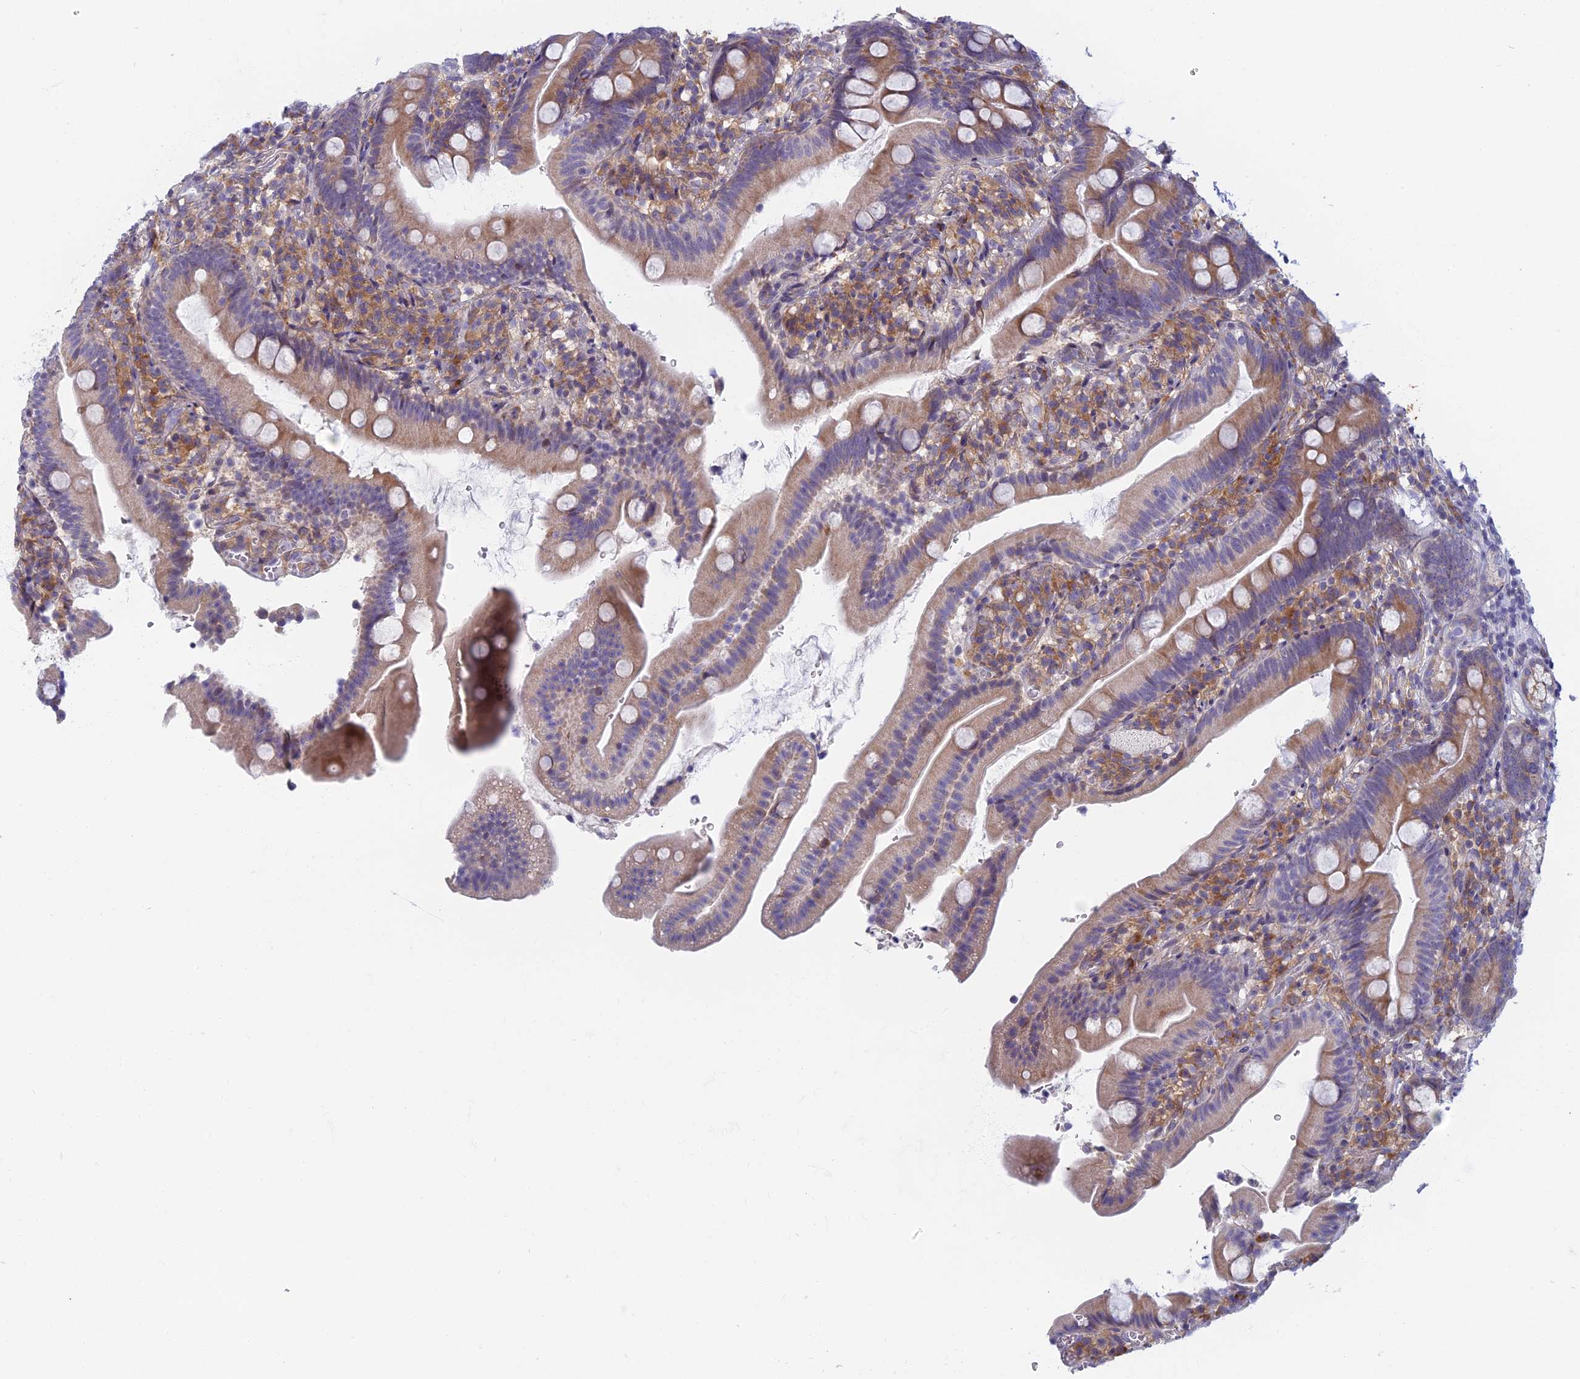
{"staining": {"intensity": "moderate", "quantity": "25%-75%", "location": "cytoplasmic/membranous"}, "tissue": "duodenum", "cell_type": "Glandular cells", "image_type": "normal", "snomed": [{"axis": "morphology", "description": "Normal tissue, NOS"}, {"axis": "topography", "description": "Duodenum"}], "caption": "This image displays immunohistochemistry (IHC) staining of normal duodenum, with medium moderate cytoplasmic/membranous staining in approximately 25%-75% of glandular cells.", "gene": "DDX51", "patient": {"sex": "female", "age": 67}}